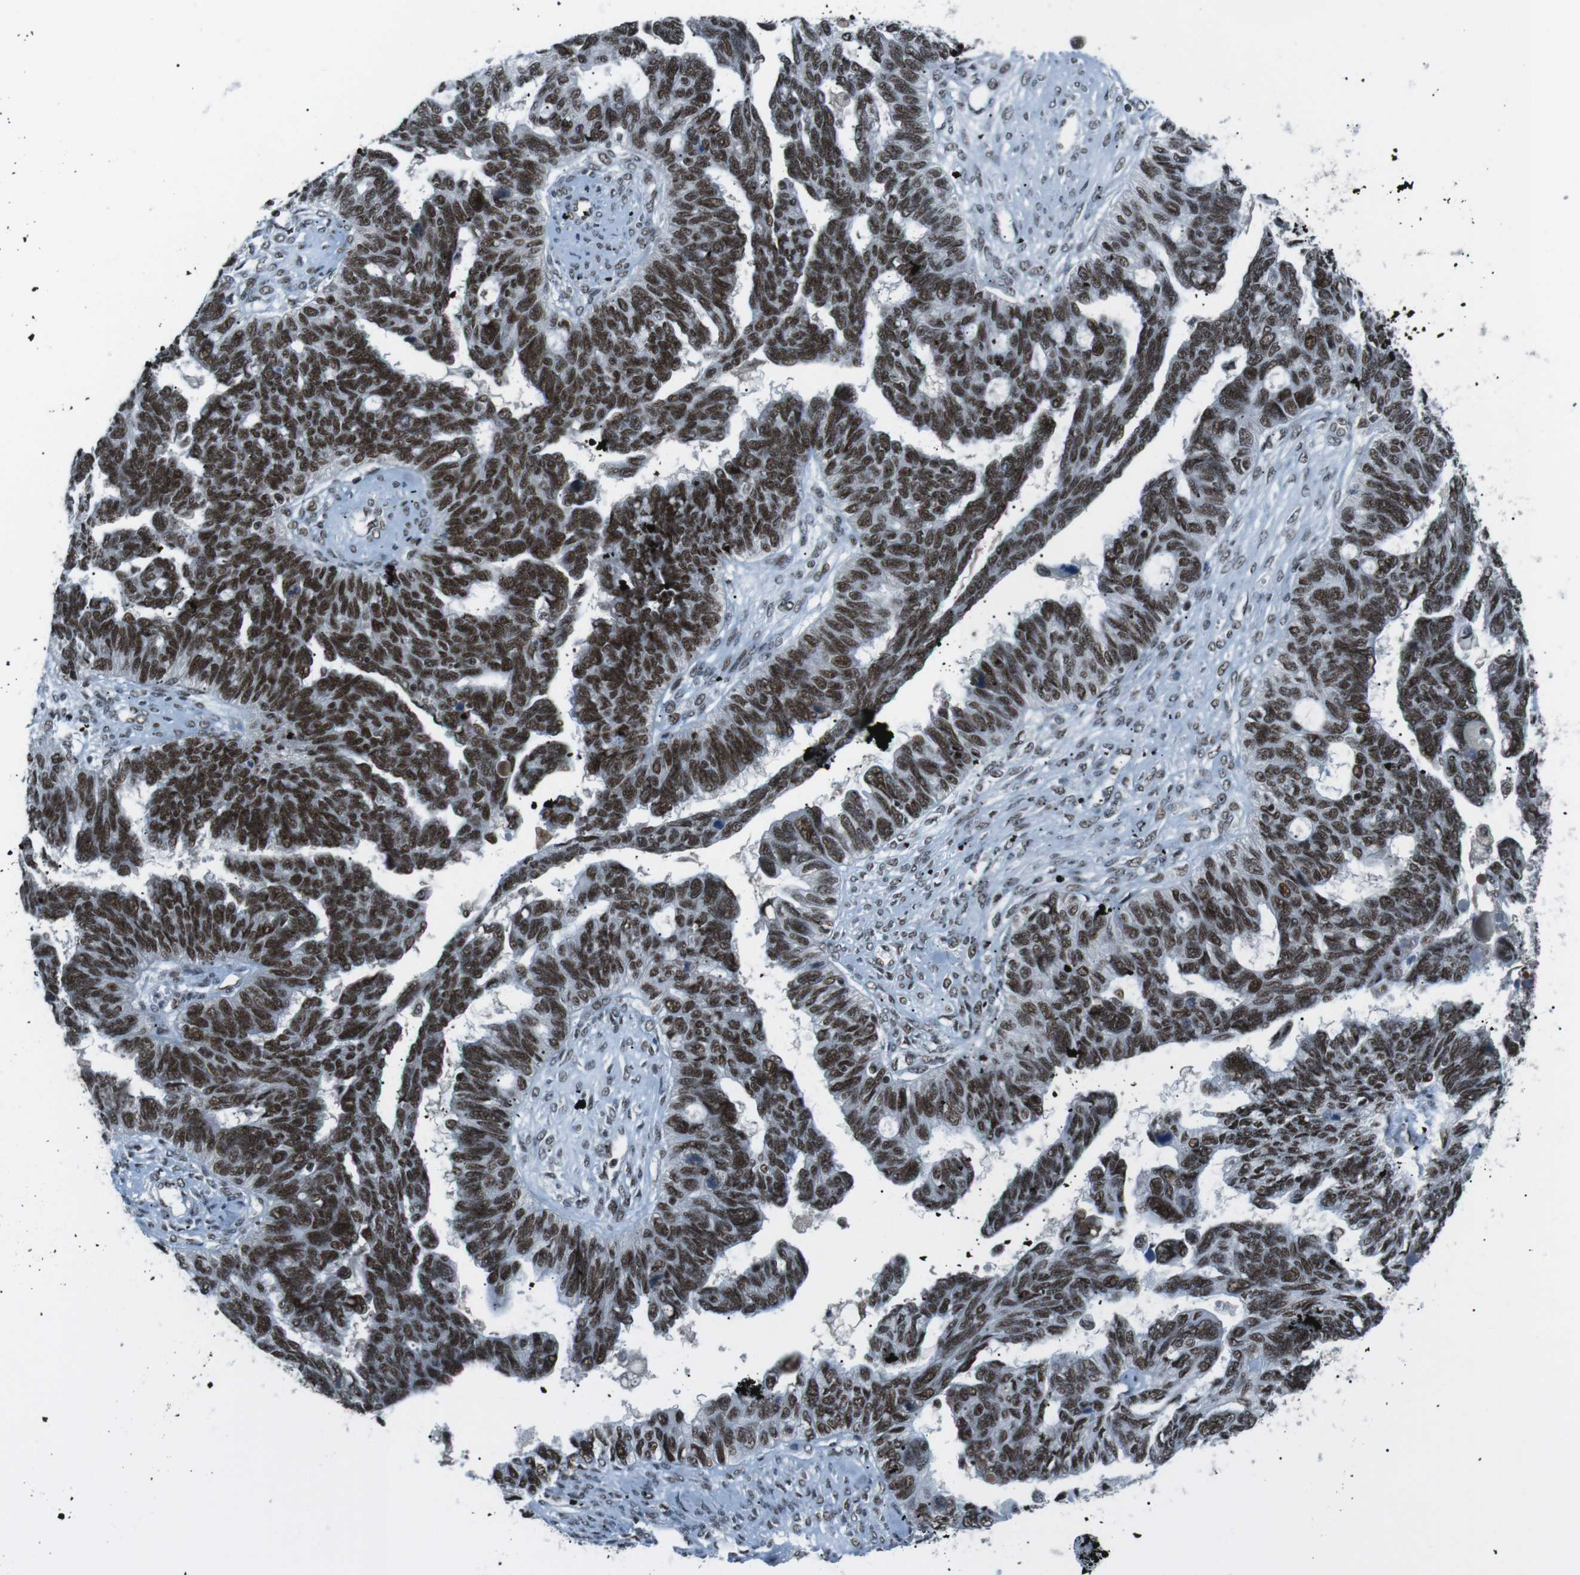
{"staining": {"intensity": "strong", "quantity": ">75%", "location": "nuclear"}, "tissue": "ovarian cancer", "cell_type": "Tumor cells", "image_type": "cancer", "snomed": [{"axis": "morphology", "description": "Cystadenocarcinoma, serous, NOS"}, {"axis": "topography", "description": "Ovary"}], "caption": "The immunohistochemical stain labels strong nuclear staining in tumor cells of serous cystadenocarcinoma (ovarian) tissue.", "gene": "TAF1", "patient": {"sex": "female", "age": 79}}